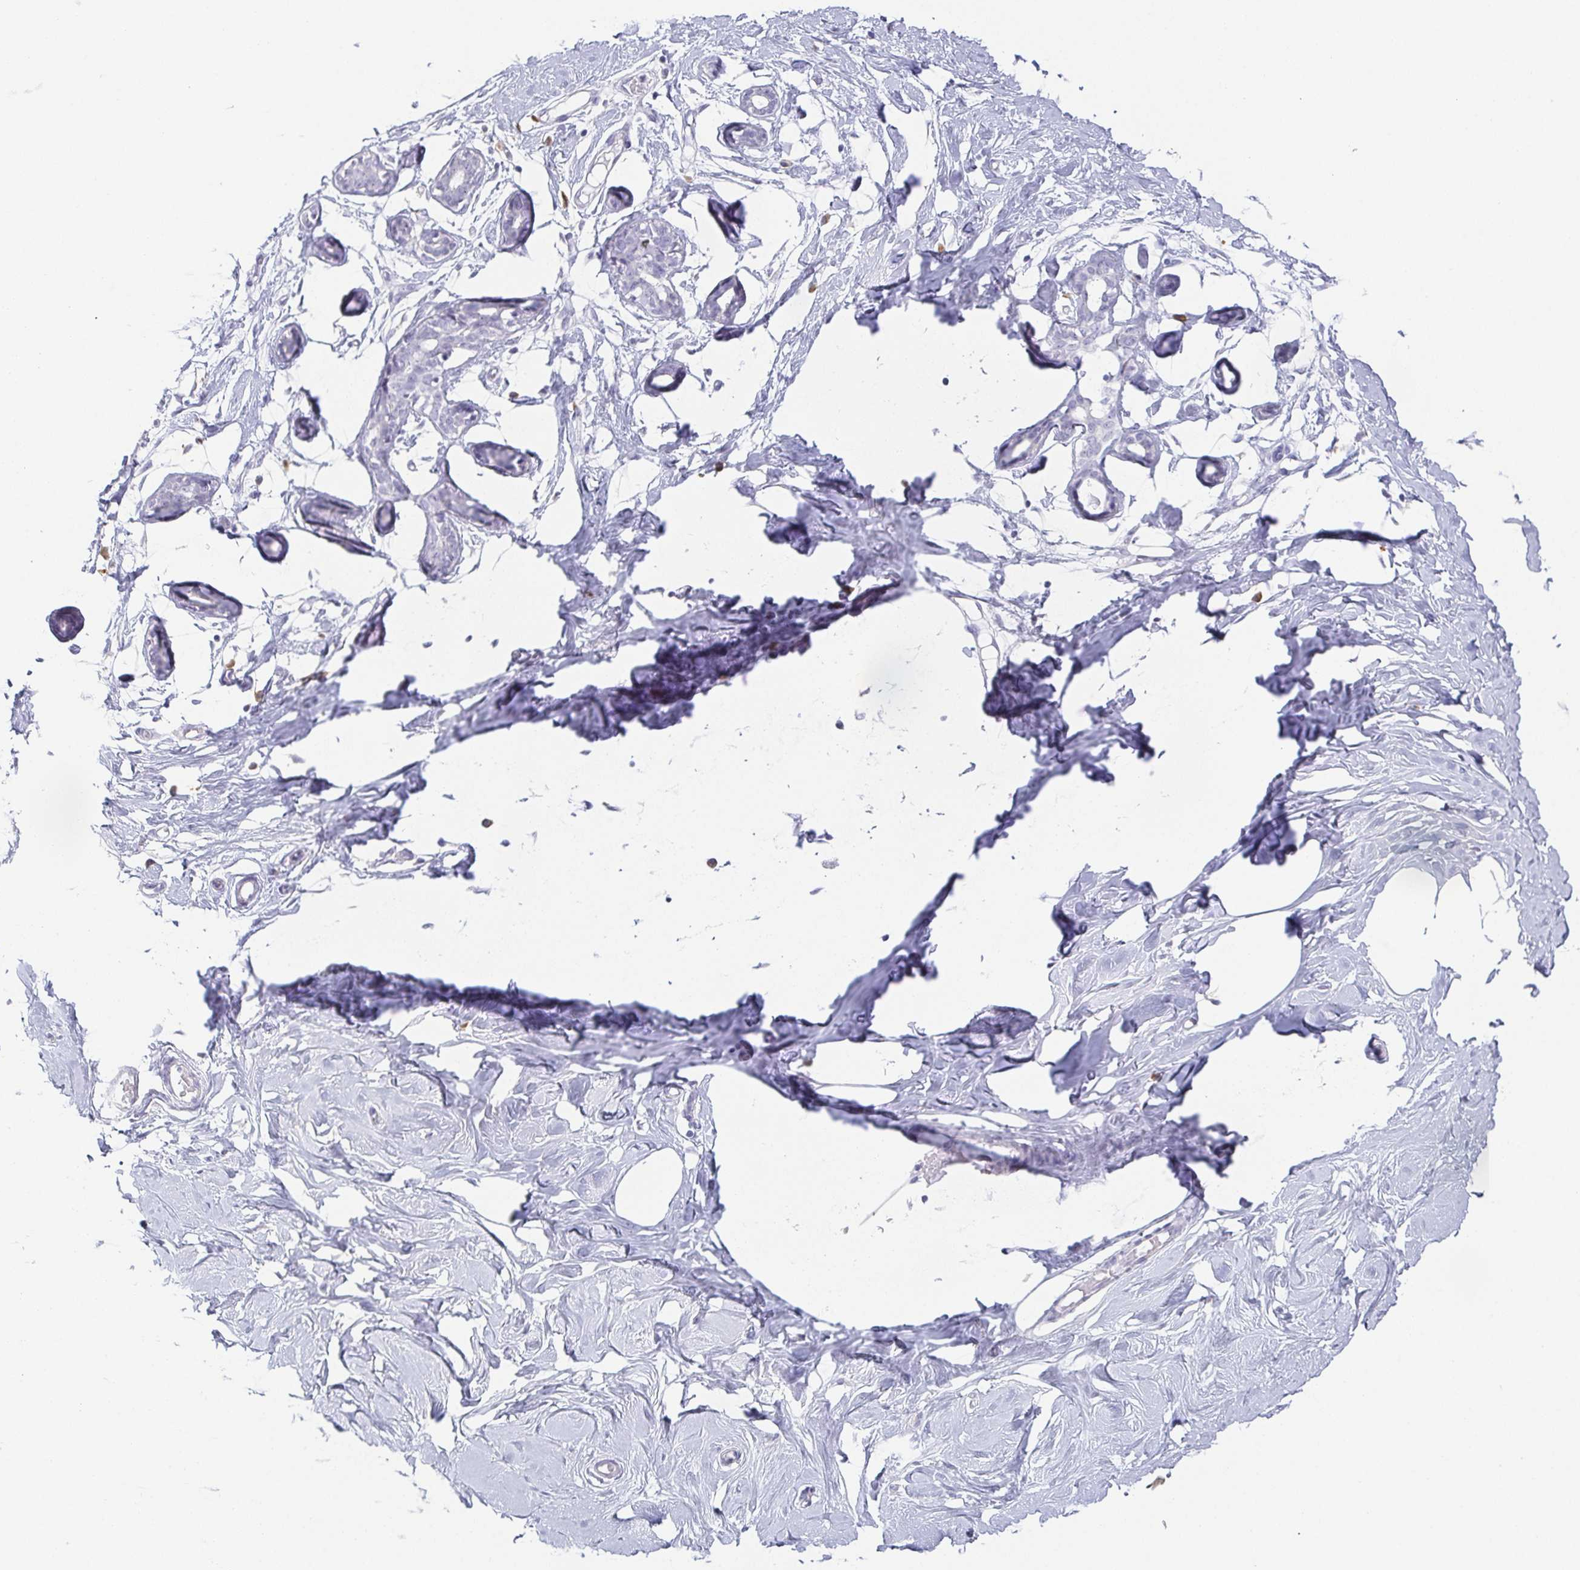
{"staining": {"intensity": "negative", "quantity": "none", "location": "none"}, "tissue": "breast", "cell_type": "Adipocytes", "image_type": "normal", "snomed": [{"axis": "morphology", "description": "Normal tissue, NOS"}, {"axis": "topography", "description": "Breast"}], "caption": "Immunohistochemical staining of unremarkable breast exhibits no significant staining in adipocytes.", "gene": "PRR27", "patient": {"sex": "female", "age": 27}}